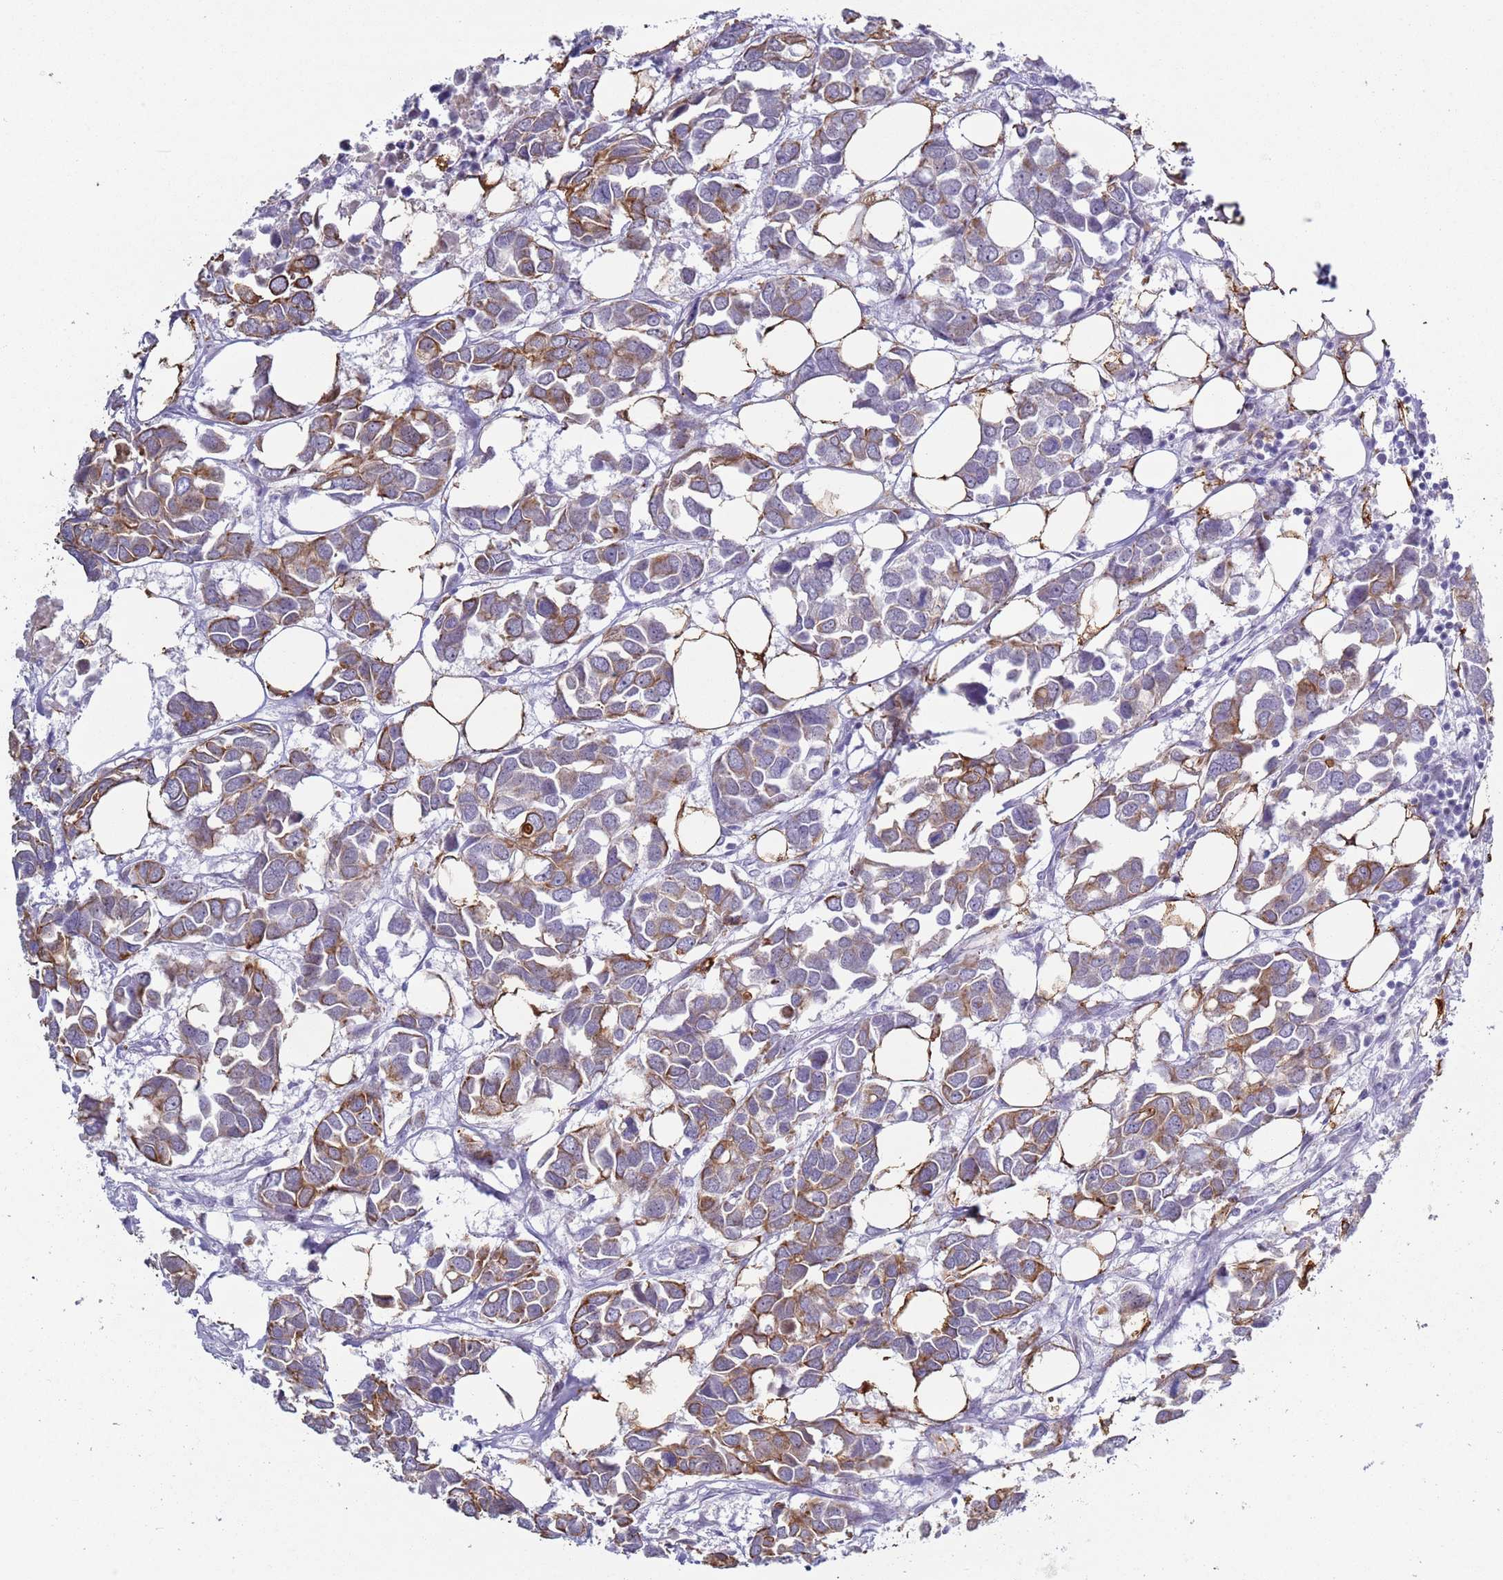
{"staining": {"intensity": "moderate", "quantity": "25%-75%", "location": "cytoplasmic/membranous"}, "tissue": "breast cancer", "cell_type": "Tumor cells", "image_type": "cancer", "snomed": [{"axis": "morphology", "description": "Duct carcinoma"}, {"axis": "topography", "description": "Breast"}], "caption": "Immunohistochemistry image of neoplastic tissue: human intraductal carcinoma (breast) stained using immunohistochemistry exhibits medium levels of moderate protein expression localized specifically in the cytoplasmic/membranous of tumor cells, appearing as a cytoplasmic/membranous brown color.", "gene": "NPAP1", "patient": {"sex": "female", "age": 83}}